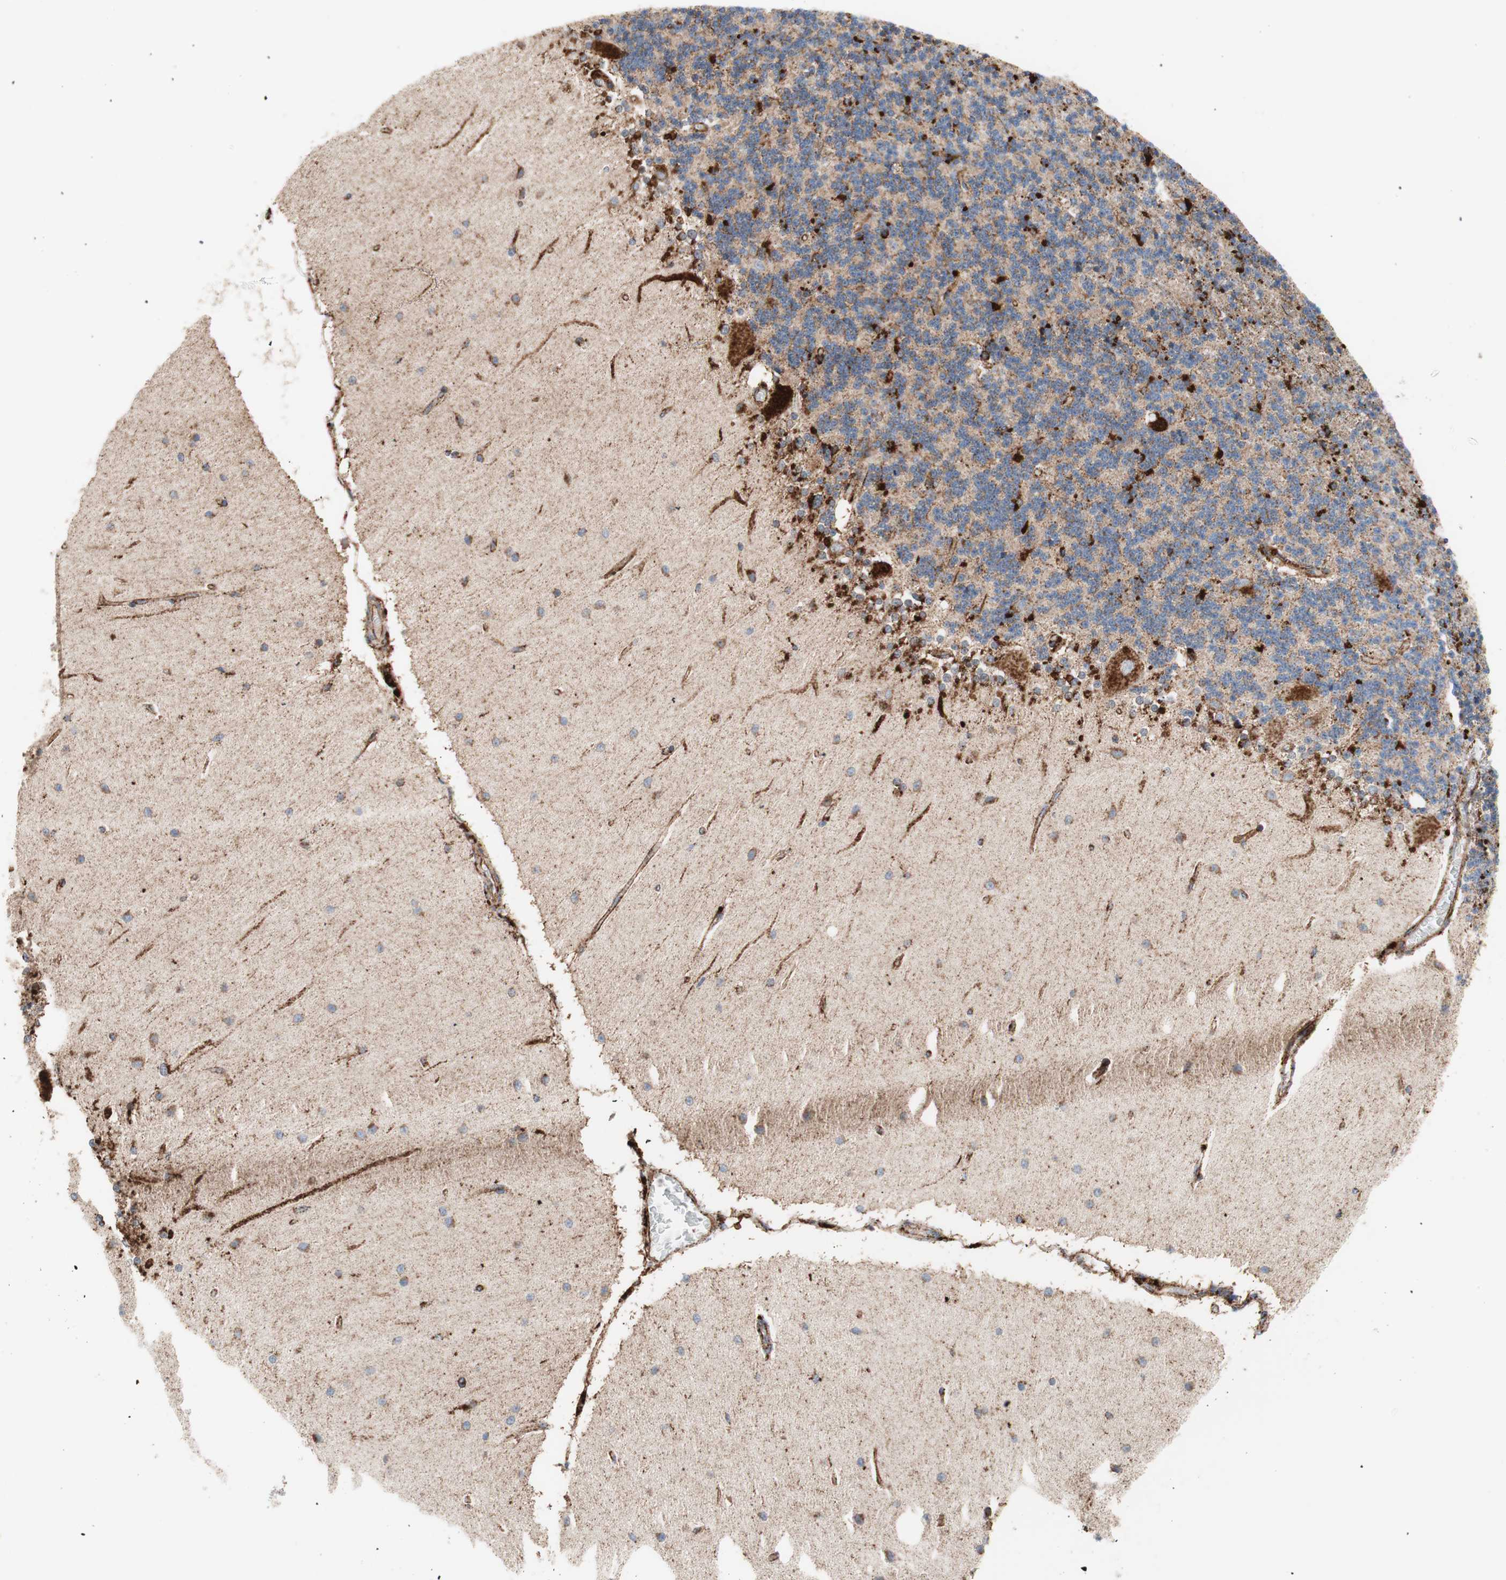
{"staining": {"intensity": "strong", "quantity": "<25%", "location": "cytoplasmic/membranous"}, "tissue": "cerebellum", "cell_type": "Cells in granular layer", "image_type": "normal", "snomed": [{"axis": "morphology", "description": "Normal tissue, NOS"}, {"axis": "topography", "description": "Cerebellum"}], "caption": "Strong cytoplasmic/membranous expression for a protein is identified in about <25% of cells in granular layer of unremarkable cerebellum using IHC.", "gene": "LAMP1", "patient": {"sex": "female", "age": 54}}